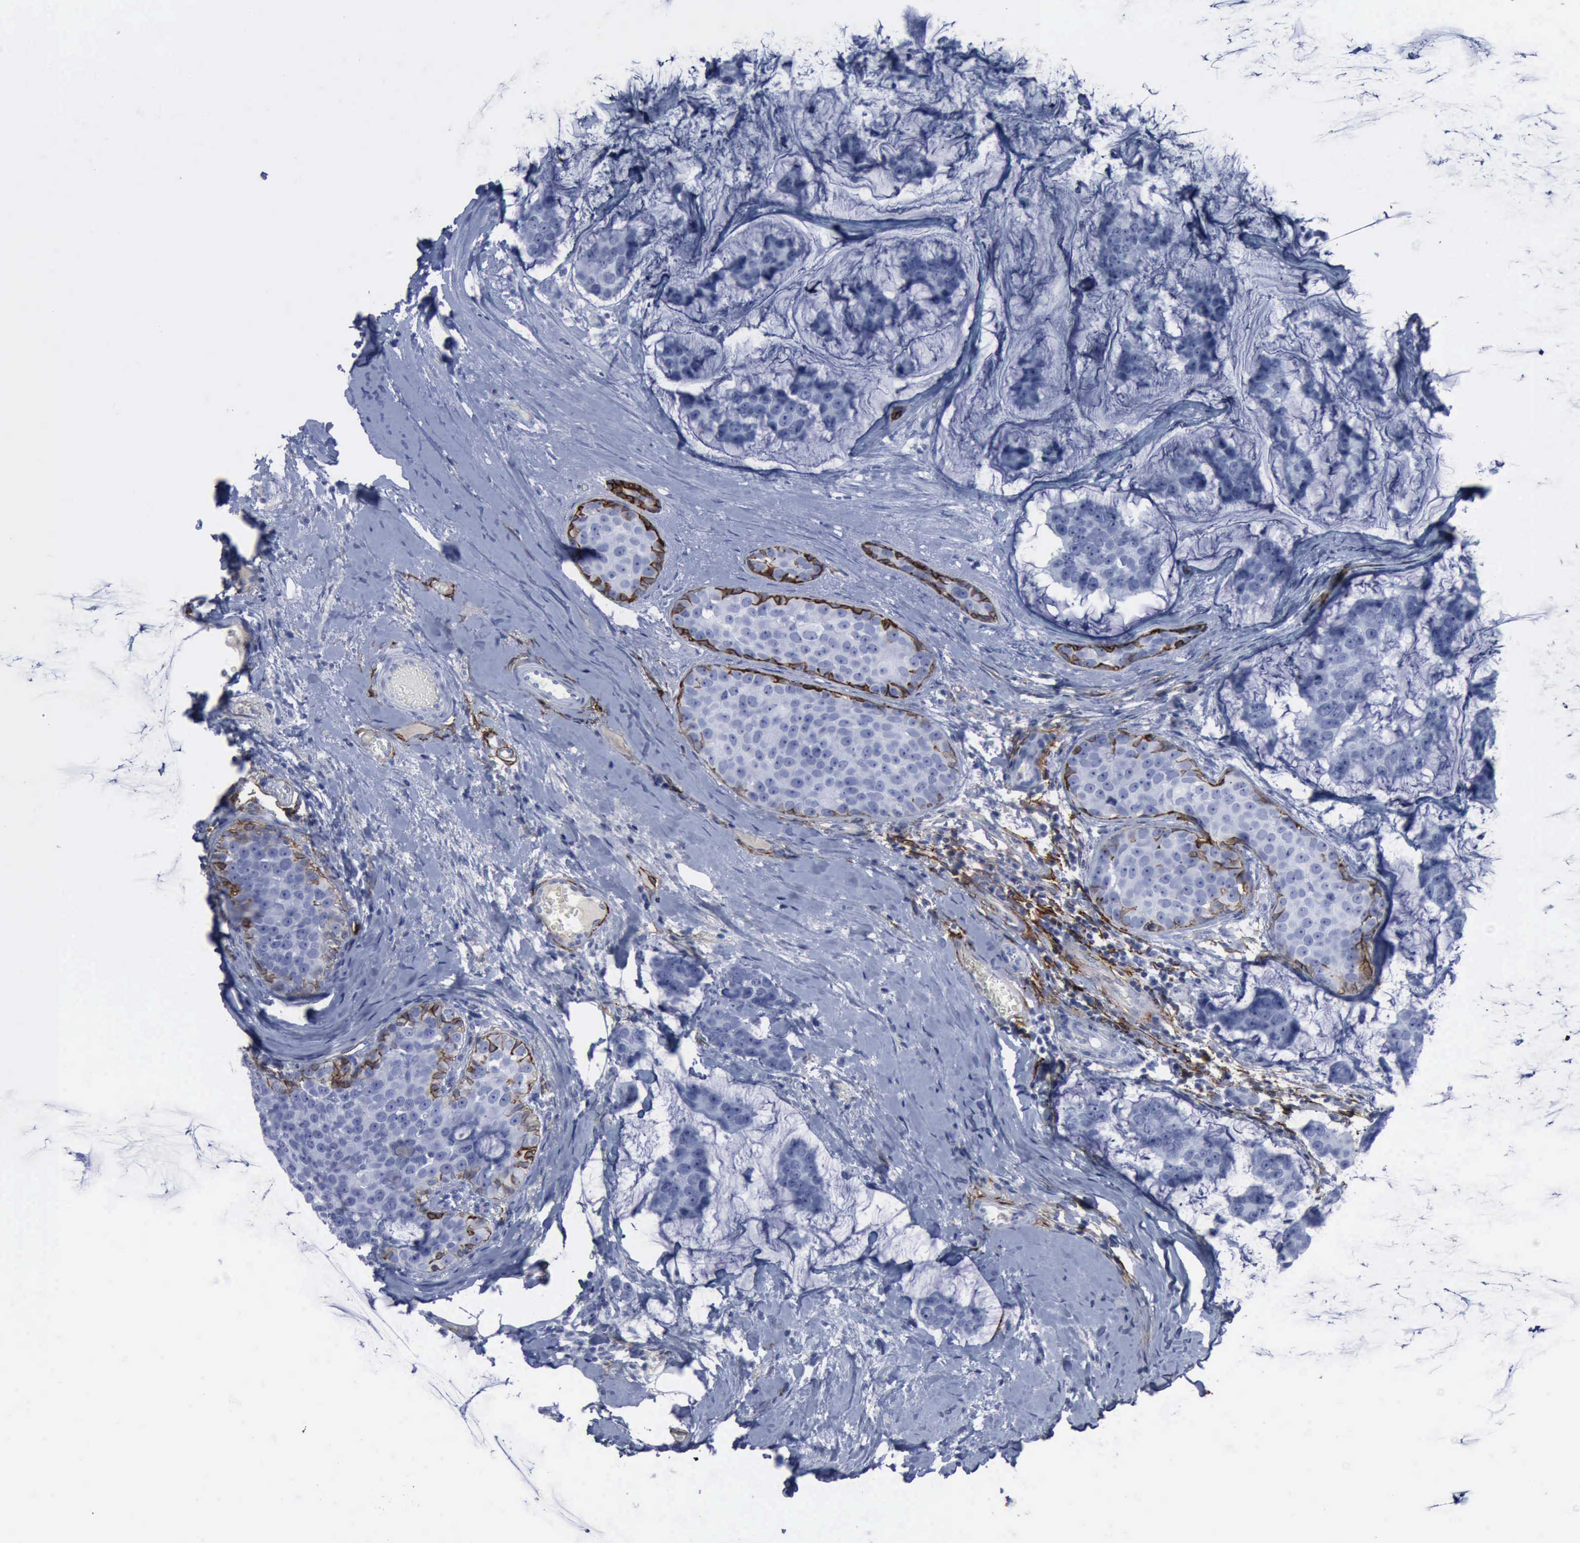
{"staining": {"intensity": "negative", "quantity": "none", "location": "none"}, "tissue": "breast cancer", "cell_type": "Tumor cells", "image_type": "cancer", "snomed": [{"axis": "morphology", "description": "Normal tissue, NOS"}, {"axis": "morphology", "description": "Duct carcinoma"}, {"axis": "topography", "description": "Breast"}], "caption": "Tumor cells show no significant expression in breast cancer (intraductal carcinoma).", "gene": "NGFR", "patient": {"sex": "female", "age": 50}}